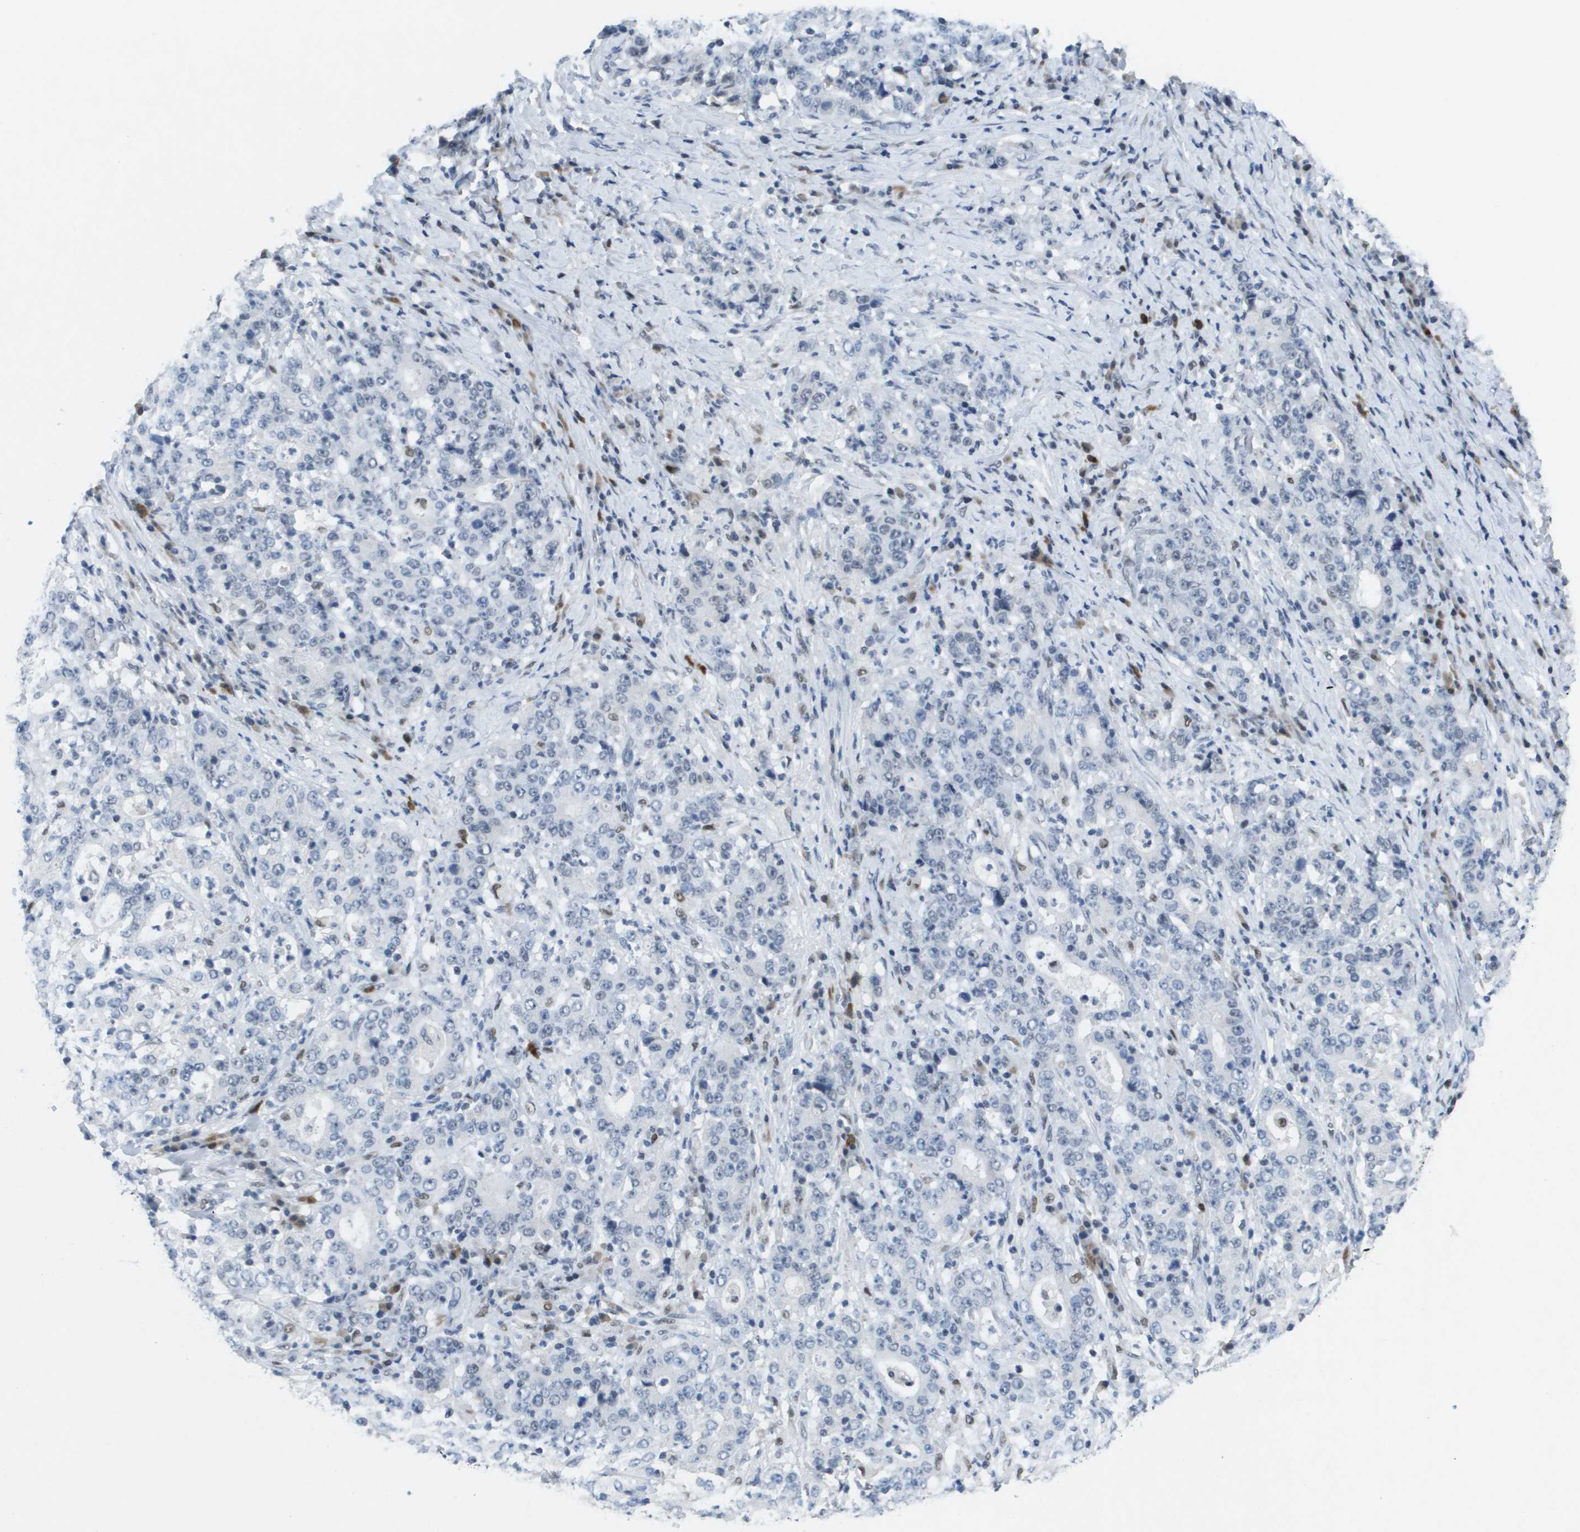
{"staining": {"intensity": "negative", "quantity": "none", "location": "none"}, "tissue": "stomach cancer", "cell_type": "Tumor cells", "image_type": "cancer", "snomed": [{"axis": "morphology", "description": "Normal tissue, NOS"}, {"axis": "morphology", "description": "Adenocarcinoma, NOS"}, {"axis": "topography", "description": "Stomach, upper"}, {"axis": "topography", "description": "Stomach"}], "caption": "High power microscopy photomicrograph of an immunohistochemistry histopathology image of stomach cancer, revealing no significant staining in tumor cells.", "gene": "TP53RK", "patient": {"sex": "male", "age": 59}}